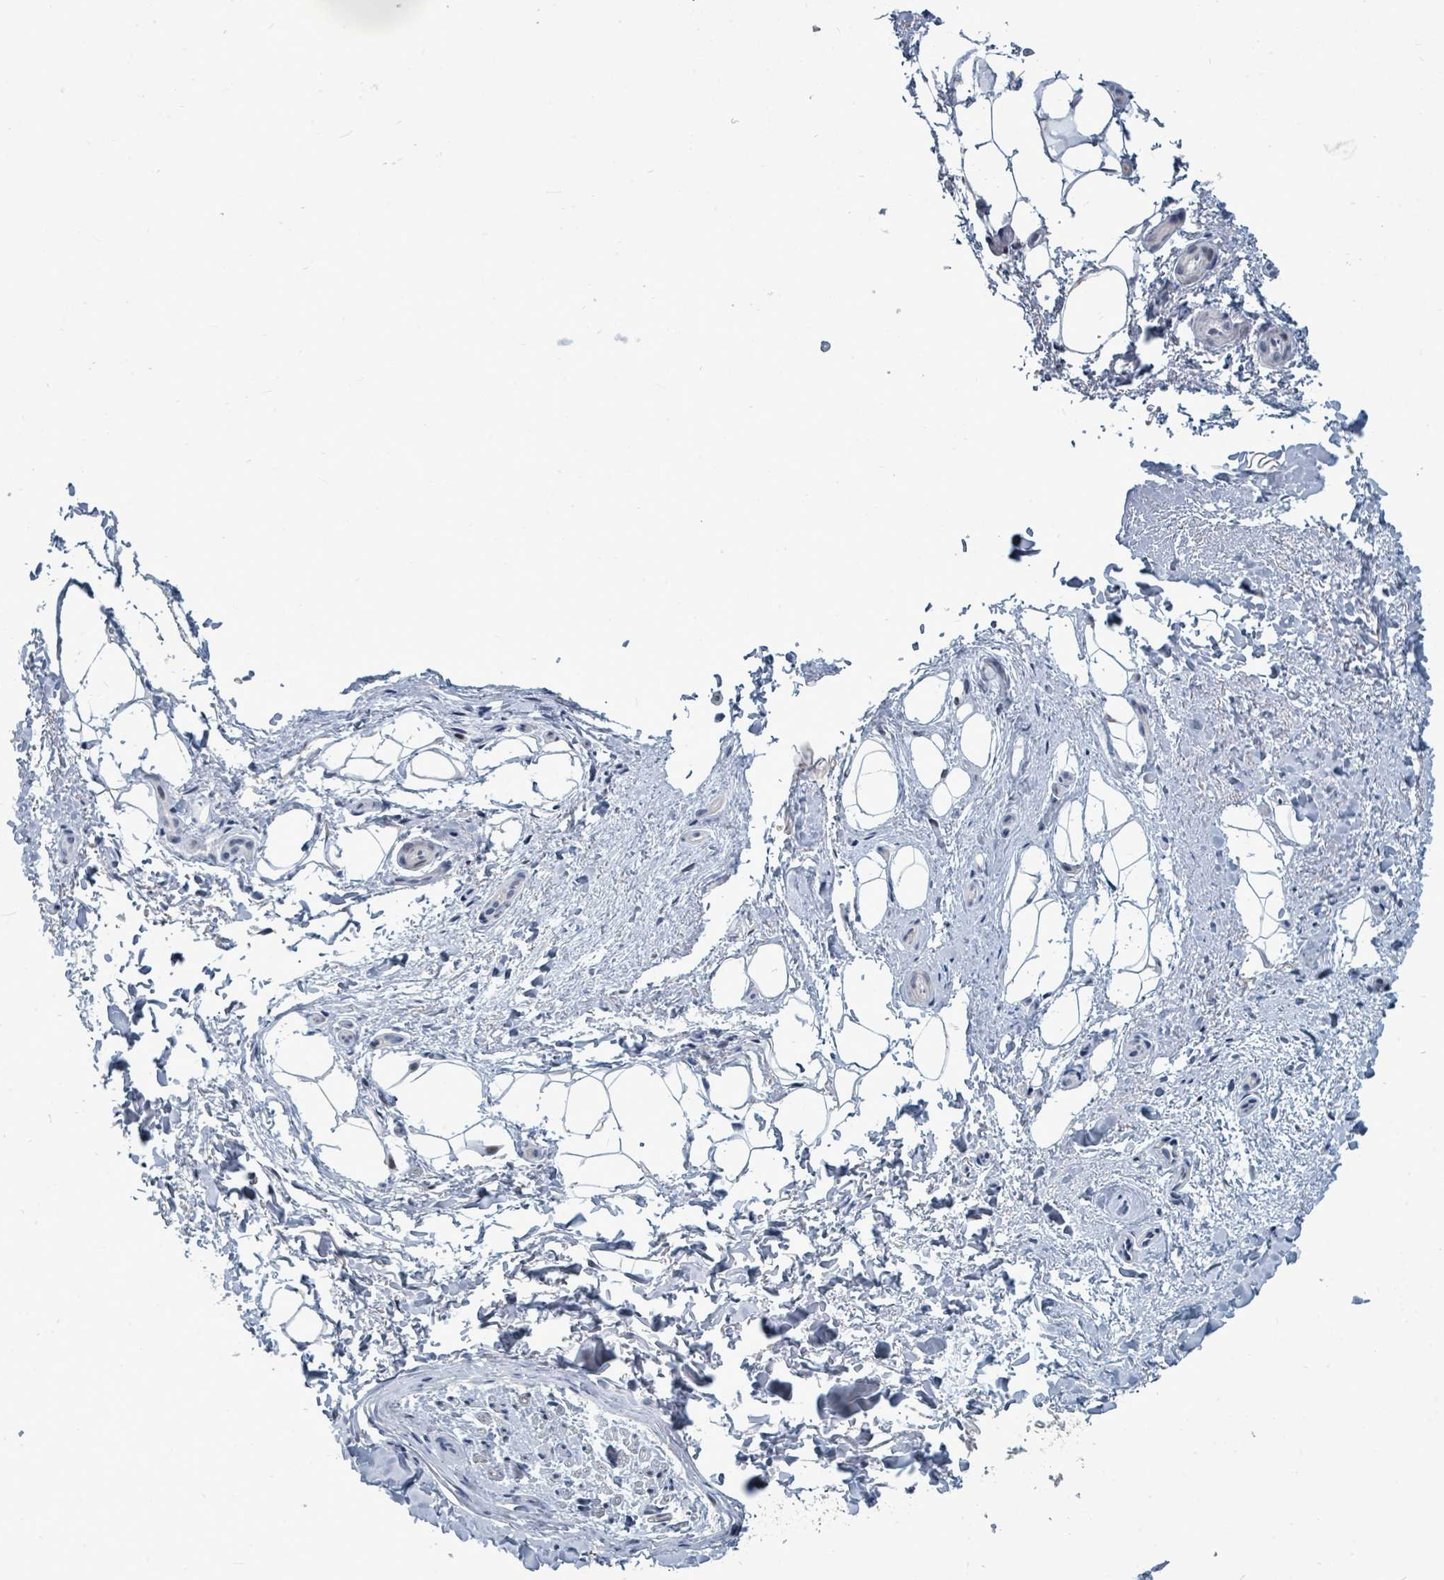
{"staining": {"intensity": "negative", "quantity": "none", "location": "none"}, "tissue": "adipose tissue", "cell_type": "Adipocytes", "image_type": "normal", "snomed": [{"axis": "morphology", "description": "Normal tissue, NOS"}, {"axis": "topography", "description": "Peripheral nerve tissue"}], "caption": "IHC of unremarkable human adipose tissue demonstrates no positivity in adipocytes.", "gene": "UCK1", "patient": {"sex": "female", "age": 61}}